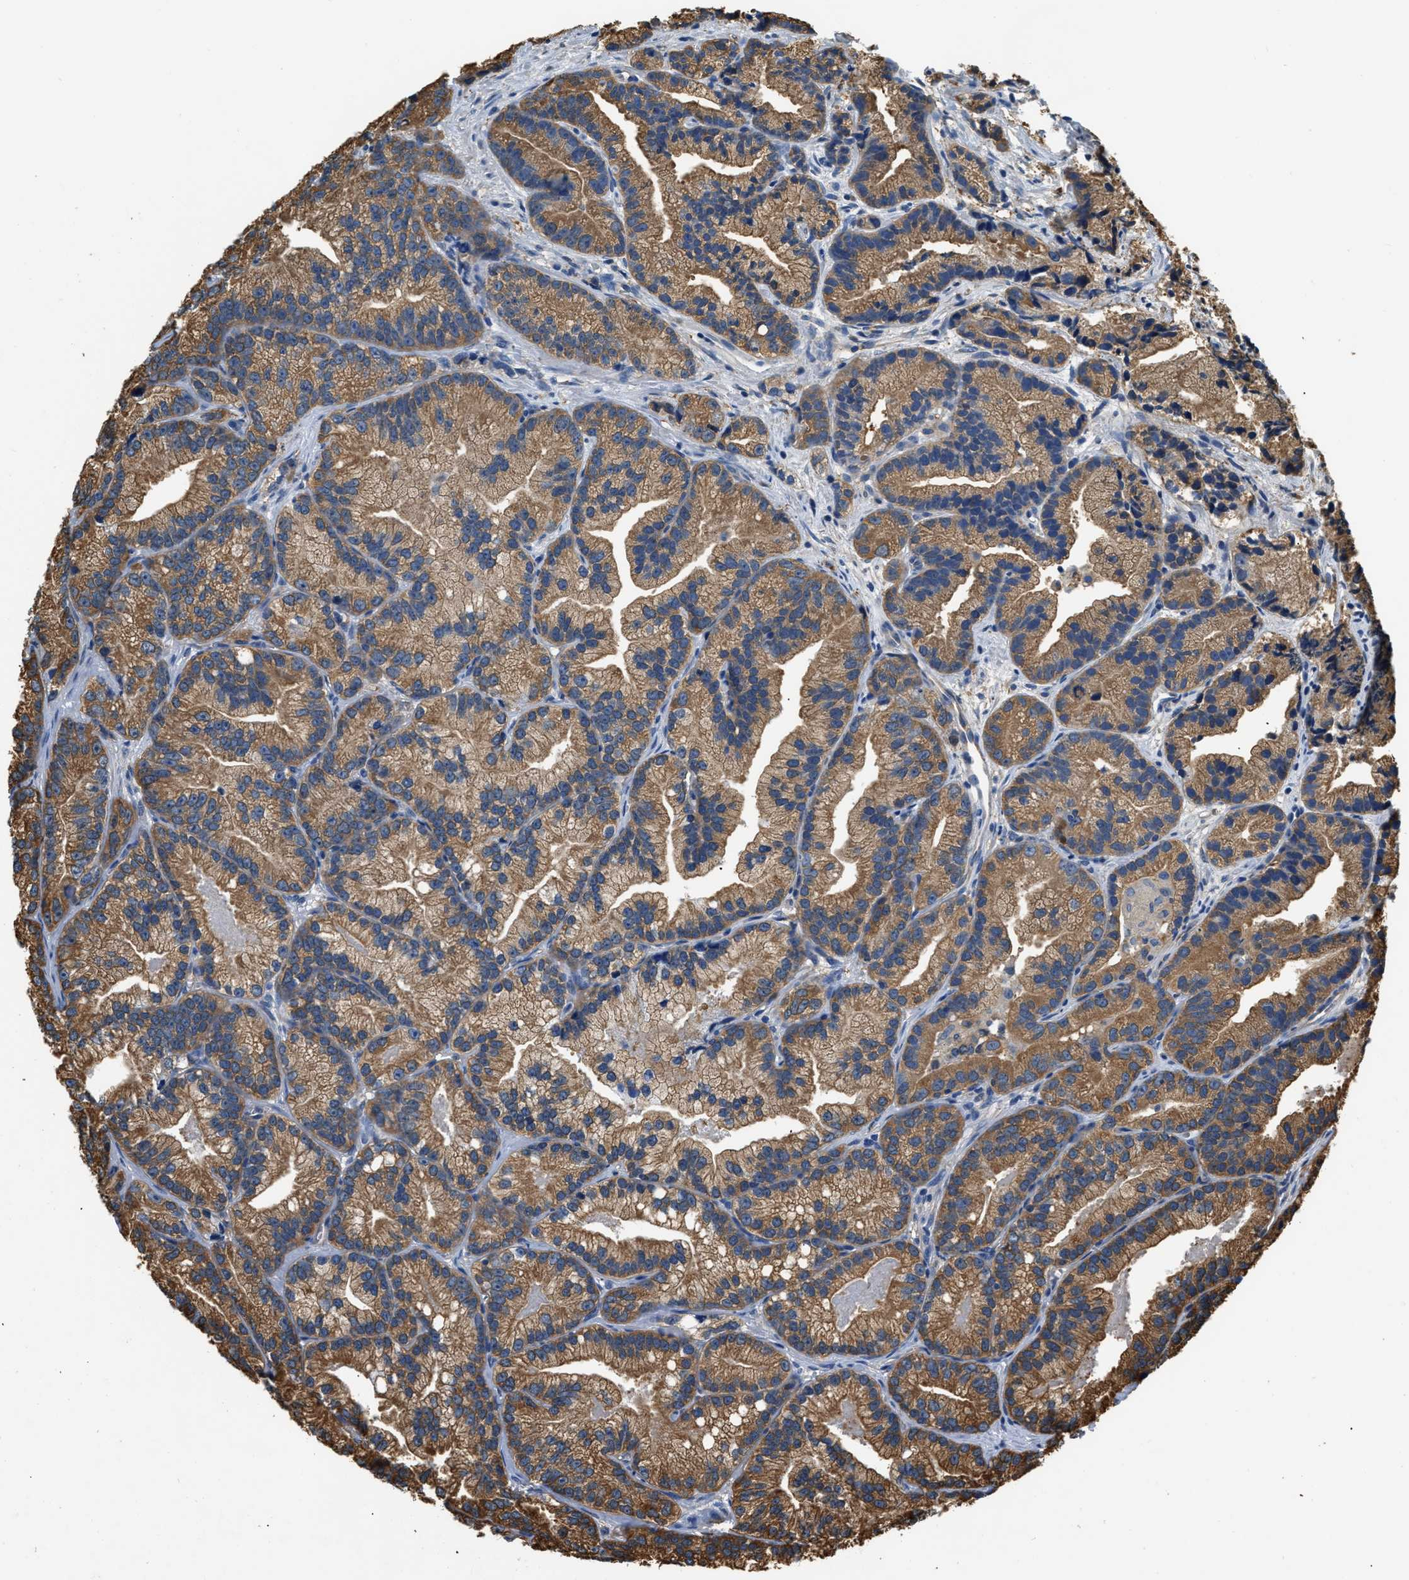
{"staining": {"intensity": "moderate", "quantity": ">75%", "location": "cytoplasmic/membranous"}, "tissue": "prostate cancer", "cell_type": "Tumor cells", "image_type": "cancer", "snomed": [{"axis": "morphology", "description": "Adenocarcinoma, Low grade"}, {"axis": "topography", "description": "Prostate"}], "caption": "Brown immunohistochemical staining in human adenocarcinoma (low-grade) (prostate) shows moderate cytoplasmic/membranous positivity in about >75% of tumor cells. The protein is stained brown, and the nuclei are stained in blue (DAB (3,3'-diaminobenzidine) IHC with brightfield microscopy, high magnification).", "gene": "PPP2R1B", "patient": {"sex": "male", "age": 89}}